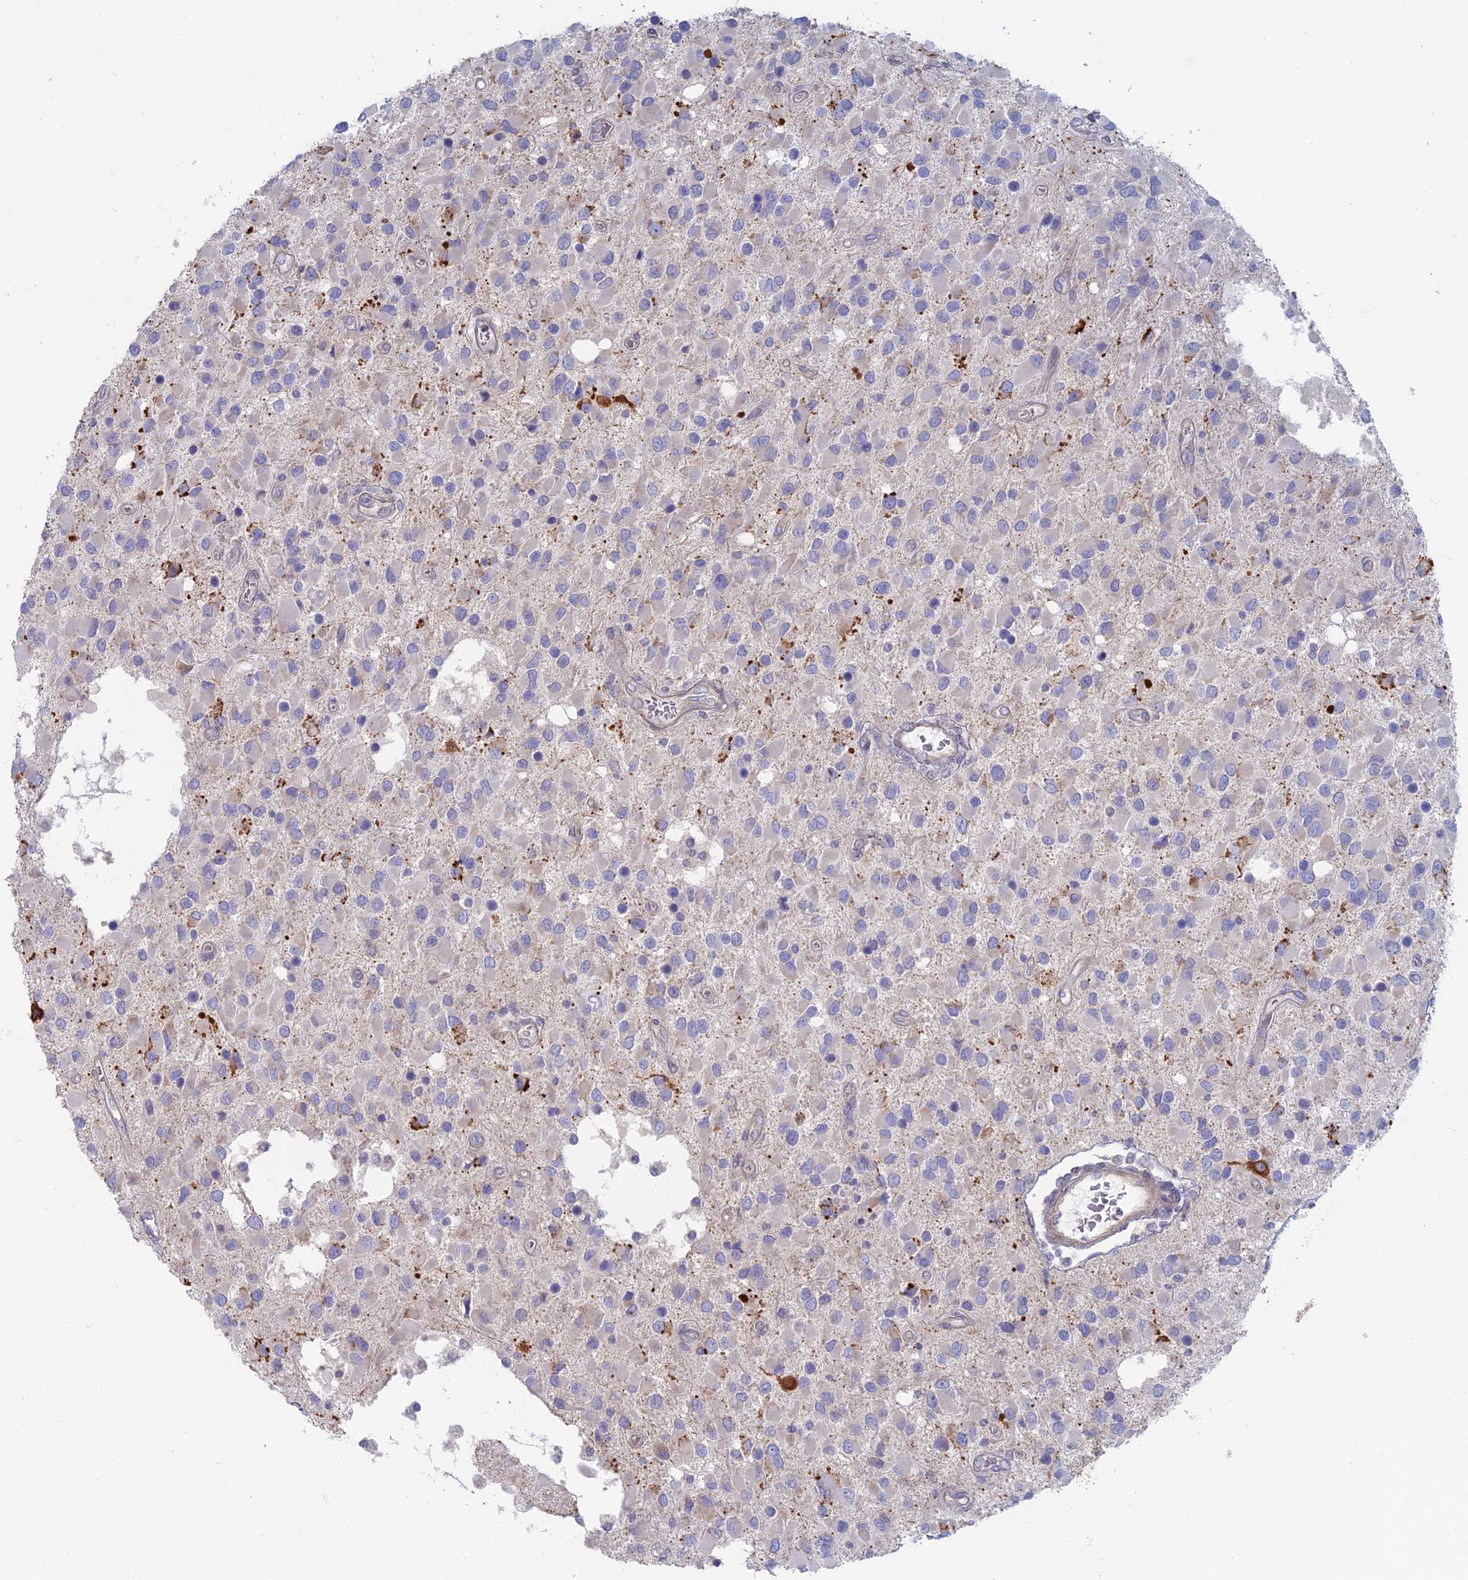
{"staining": {"intensity": "negative", "quantity": "none", "location": "none"}, "tissue": "glioma", "cell_type": "Tumor cells", "image_type": "cancer", "snomed": [{"axis": "morphology", "description": "Glioma, malignant, High grade"}, {"axis": "topography", "description": "Brain"}], "caption": "Immunohistochemistry of human glioma demonstrates no staining in tumor cells. The staining was performed using DAB to visualize the protein expression in brown, while the nuclei were stained in blue with hematoxylin (Magnification: 20x).", "gene": "TBC1D30", "patient": {"sex": "male", "age": 53}}